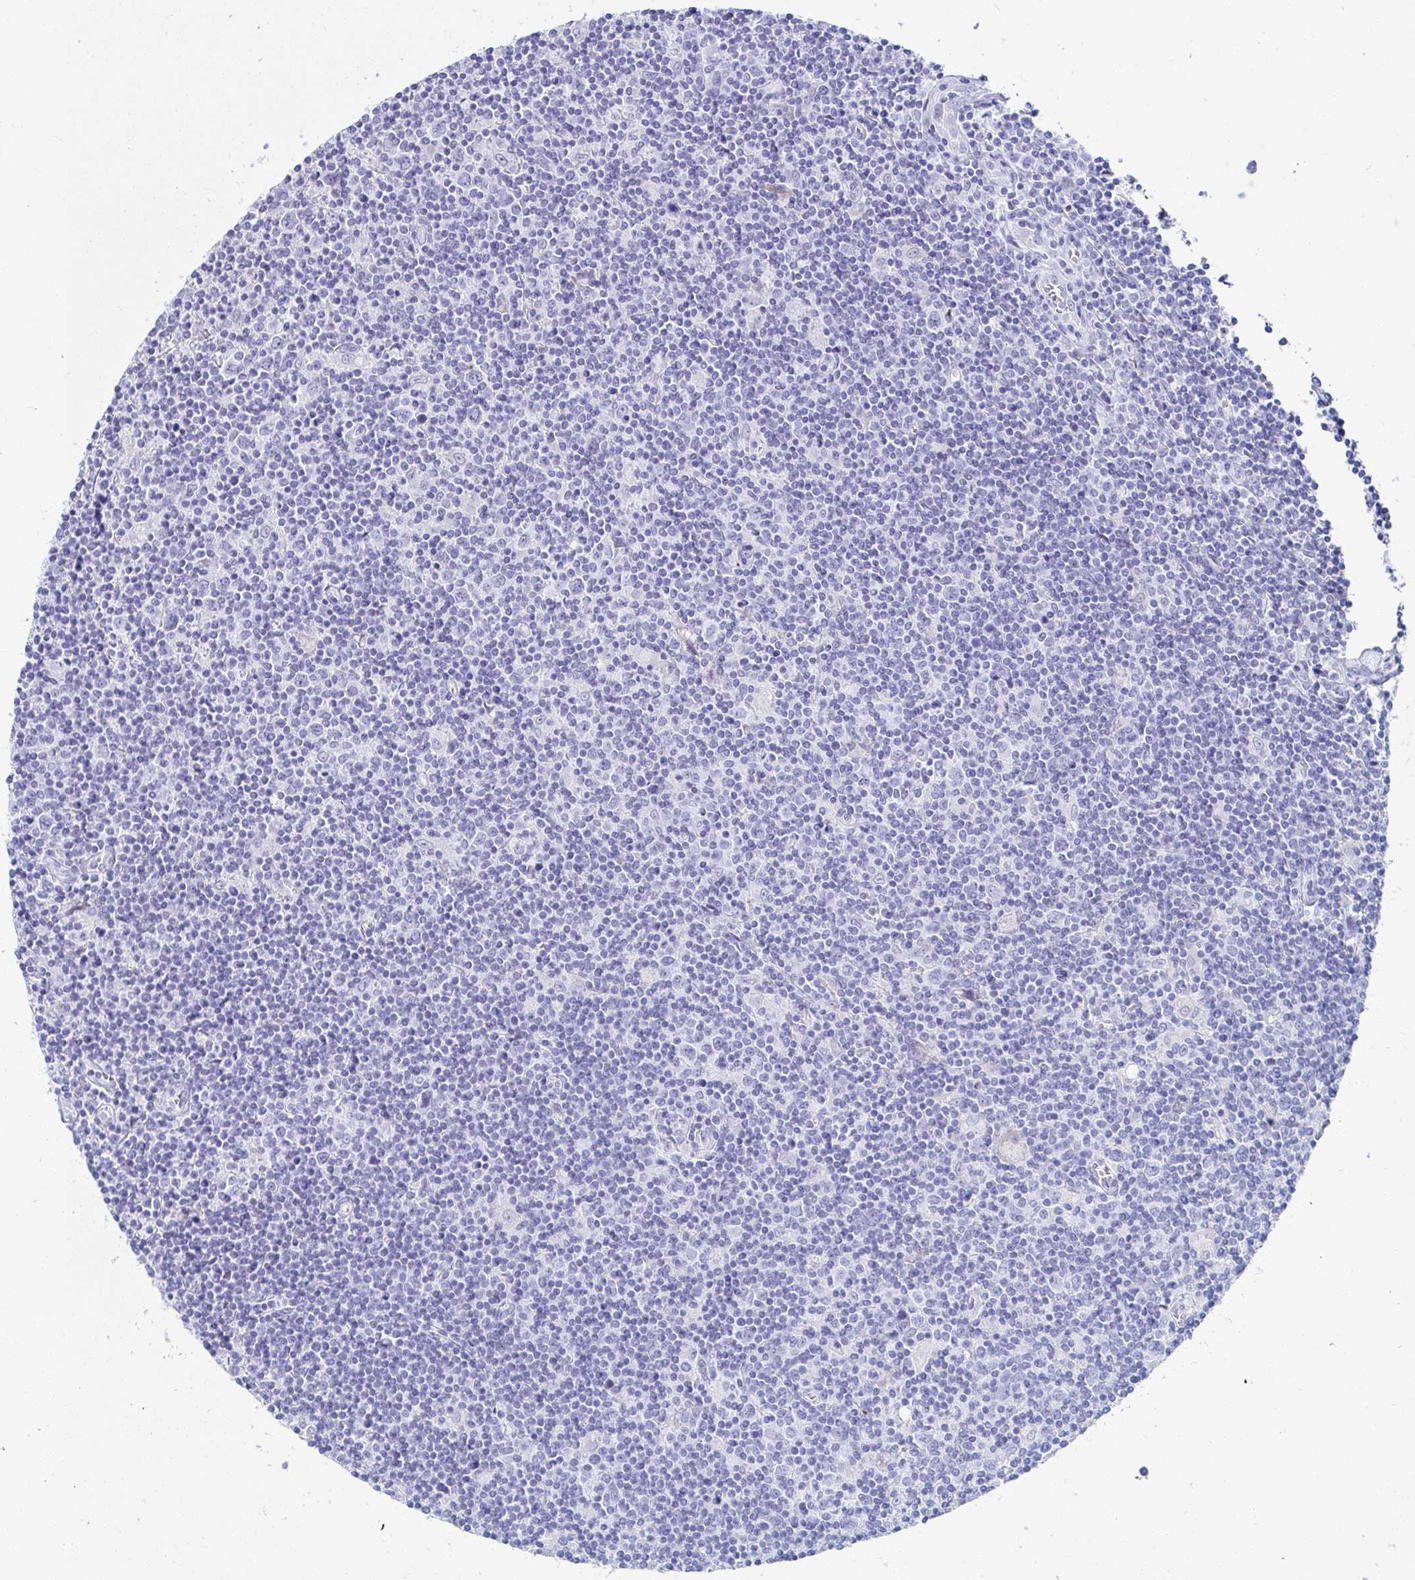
{"staining": {"intensity": "negative", "quantity": "none", "location": "none"}, "tissue": "lymphoma", "cell_type": "Tumor cells", "image_type": "cancer", "snomed": [{"axis": "morphology", "description": "Hodgkin's disease, NOS"}, {"axis": "topography", "description": "Lymph node"}], "caption": "IHC micrograph of neoplastic tissue: human Hodgkin's disease stained with DAB shows no significant protein positivity in tumor cells.", "gene": "C4orf17", "patient": {"sex": "male", "age": 40}}